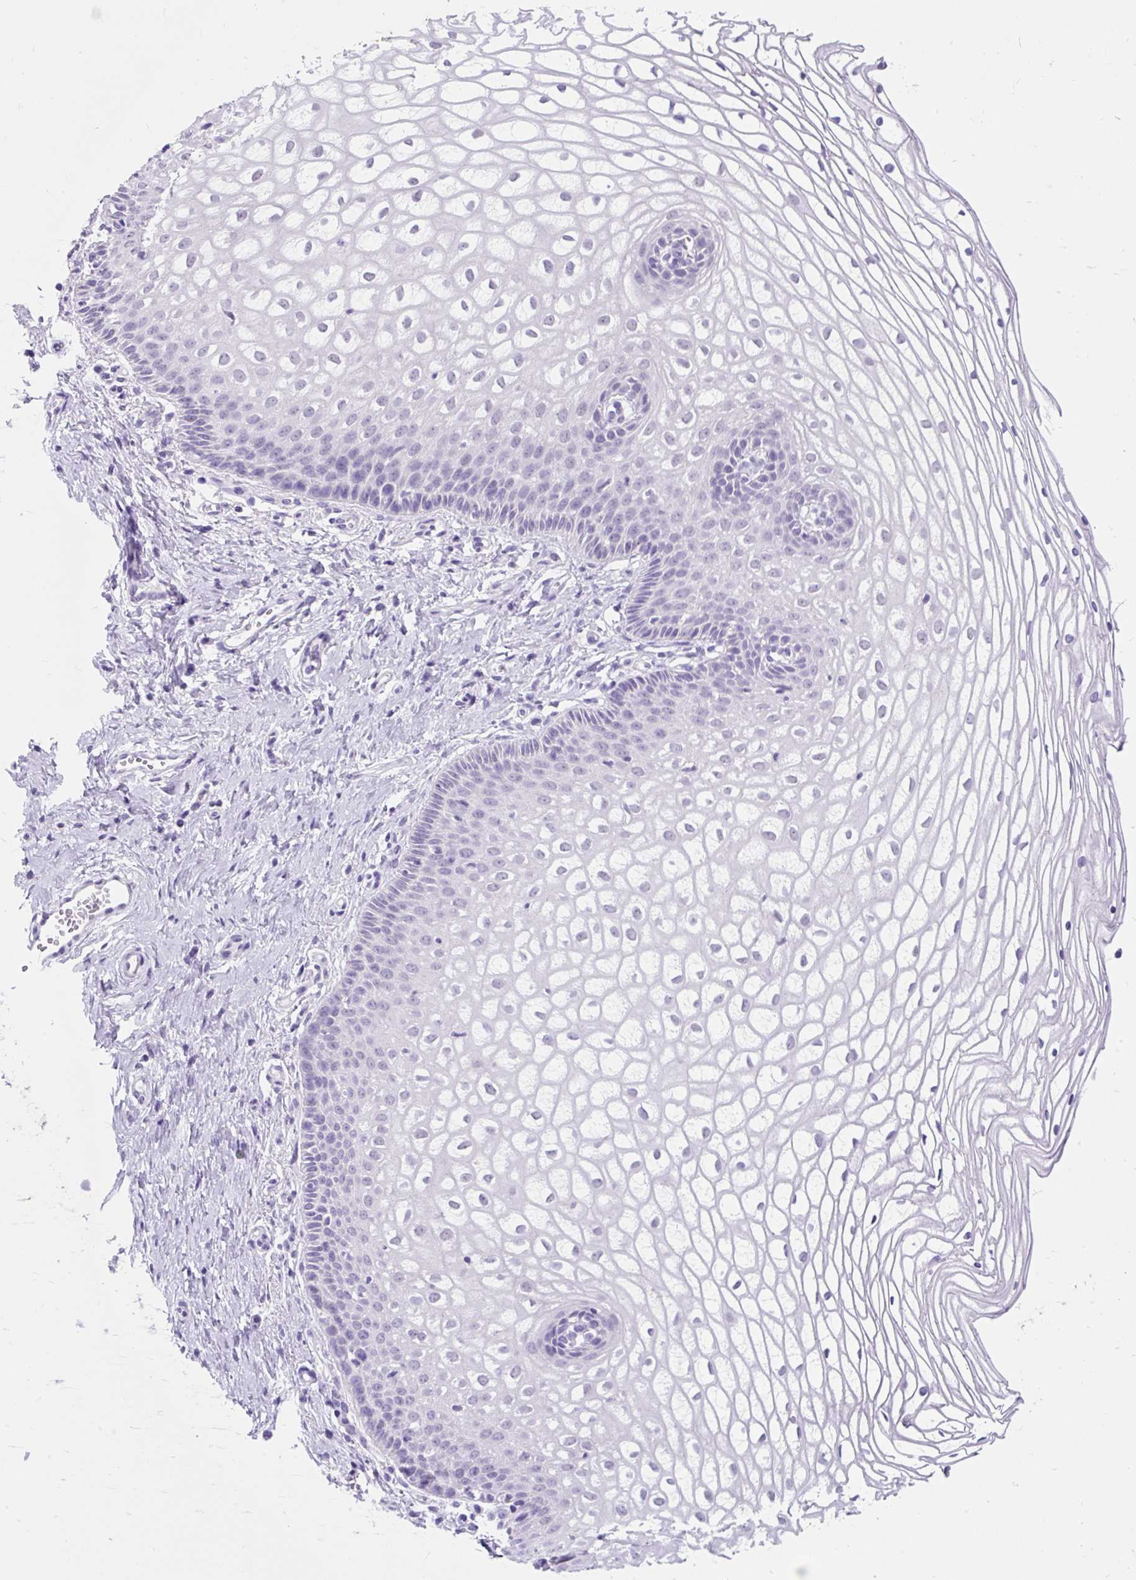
{"staining": {"intensity": "negative", "quantity": "none", "location": "none"}, "tissue": "cervix", "cell_type": "Glandular cells", "image_type": "normal", "snomed": [{"axis": "morphology", "description": "Normal tissue, NOS"}, {"axis": "topography", "description": "Cervix"}], "caption": "This image is of unremarkable cervix stained with immunohistochemistry to label a protein in brown with the nuclei are counter-stained blue. There is no expression in glandular cells. (DAB (3,3'-diaminobenzidine) immunohistochemistry (IHC), high magnification).", "gene": "SCGB1A1", "patient": {"sex": "female", "age": 36}}